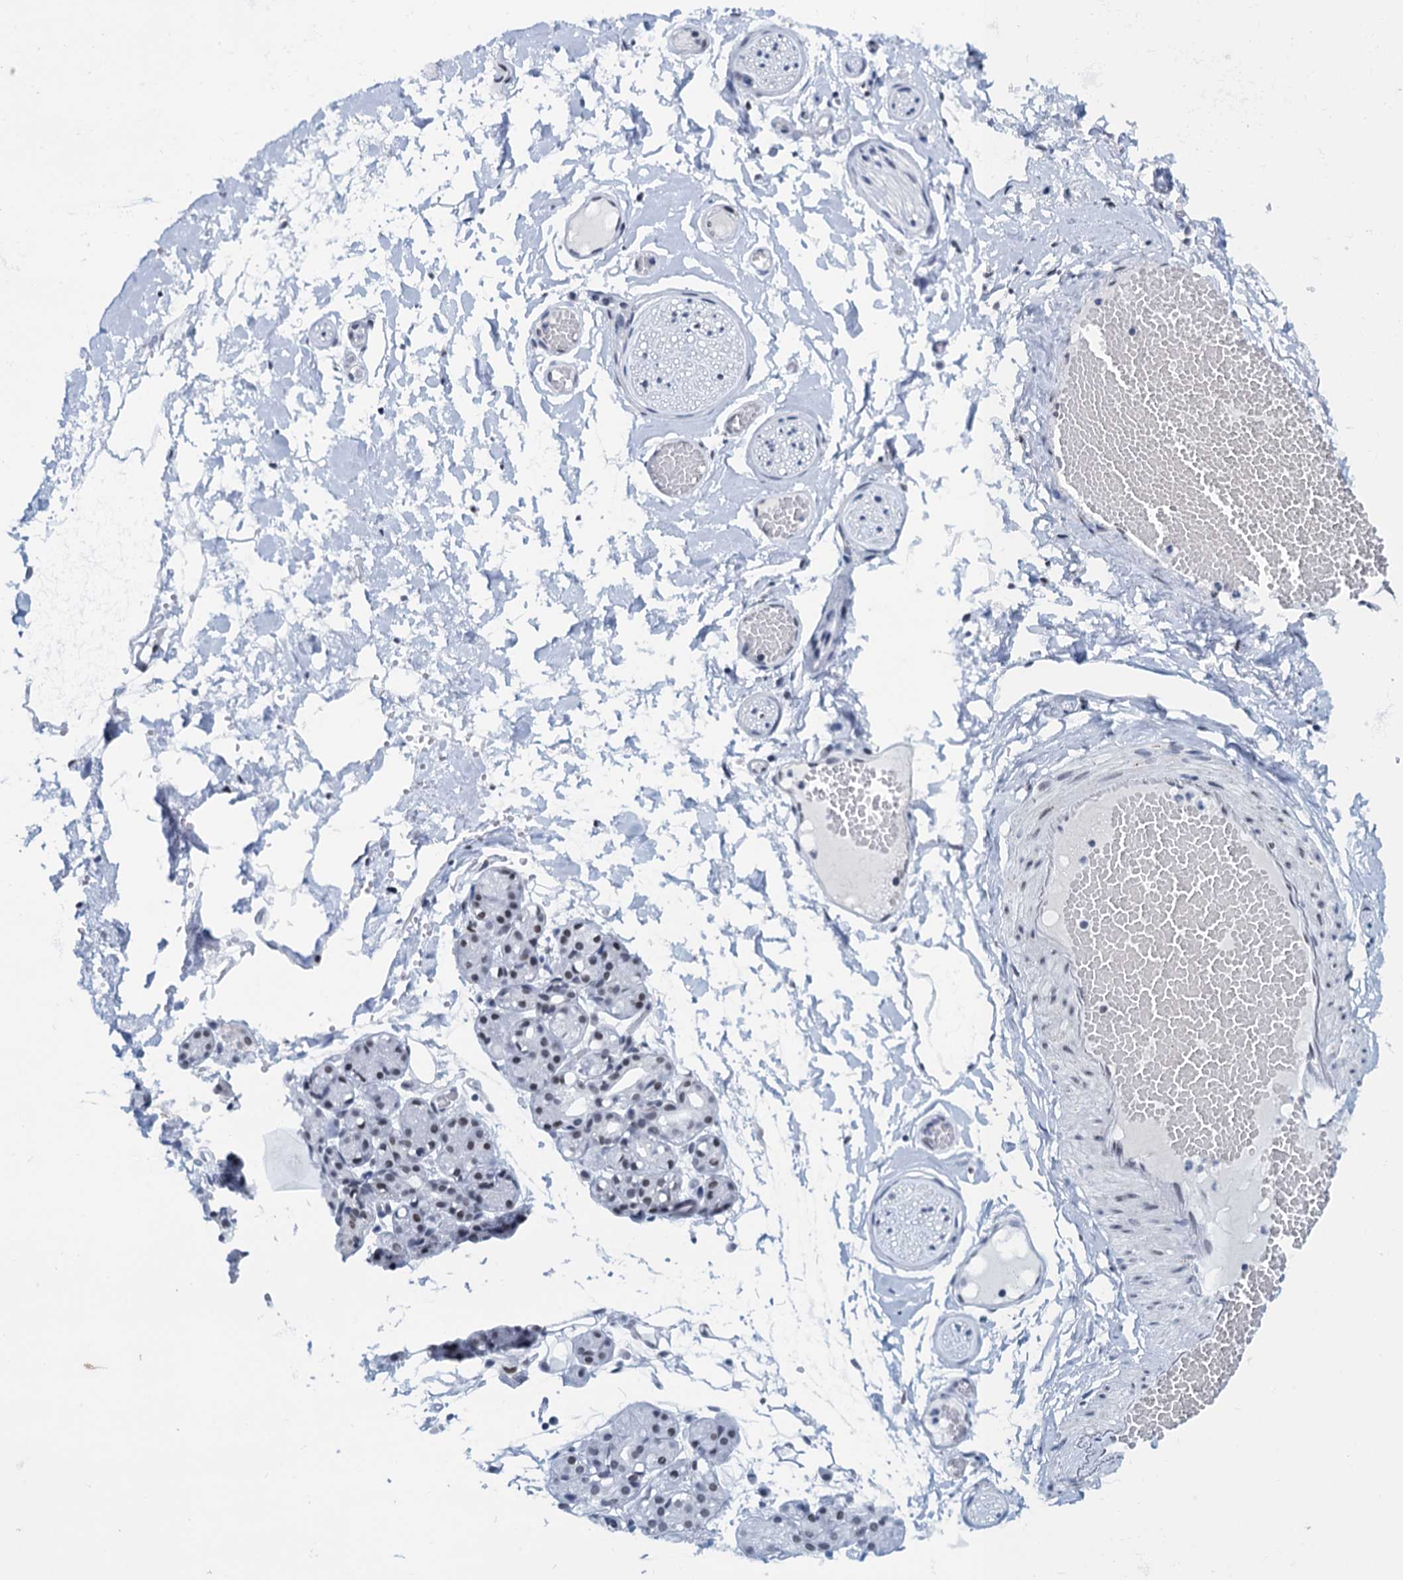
{"staining": {"intensity": "moderate", "quantity": "<25%", "location": "nuclear"}, "tissue": "salivary gland", "cell_type": "Glandular cells", "image_type": "normal", "snomed": [{"axis": "morphology", "description": "Normal tissue, NOS"}, {"axis": "topography", "description": "Salivary gland"}], "caption": "Moderate nuclear staining is identified in approximately <25% of glandular cells in benign salivary gland.", "gene": "HNRNPUL2", "patient": {"sex": "male", "age": 63}}